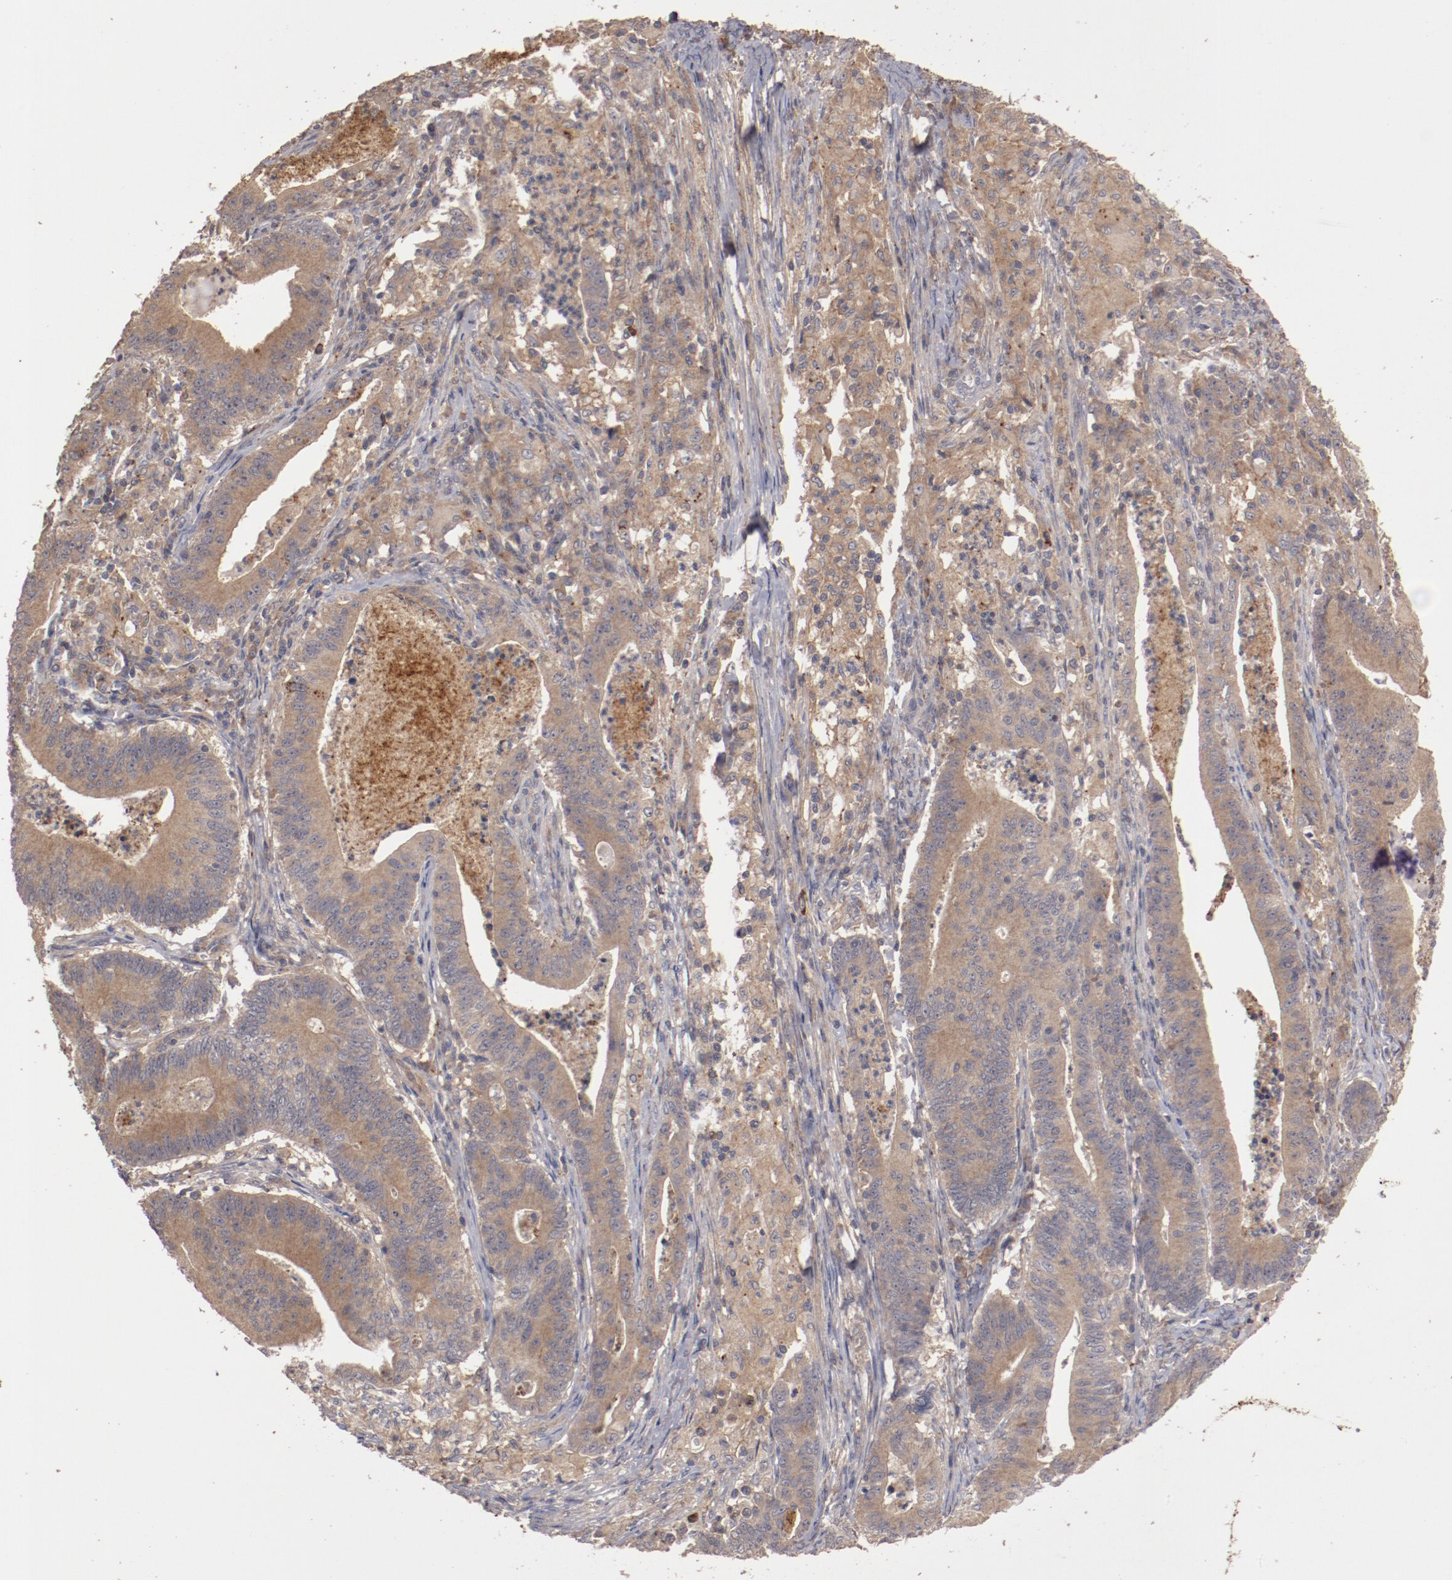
{"staining": {"intensity": "moderate", "quantity": ">75%", "location": "cytoplasmic/membranous"}, "tissue": "stomach cancer", "cell_type": "Tumor cells", "image_type": "cancer", "snomed": [{"axis": "morphology", "description": "Adenocarcinoma, NOS"}, {"axis": "topography", "description": "Stomach, lower"}], "caption": "A brown stain highlights moderate cytoplasmic/membranous expression of a protein in stomach adenocarcinoma tumor cells.", "gene": "LRRC75B", "patient": {"sex": "female", "age": 86}}